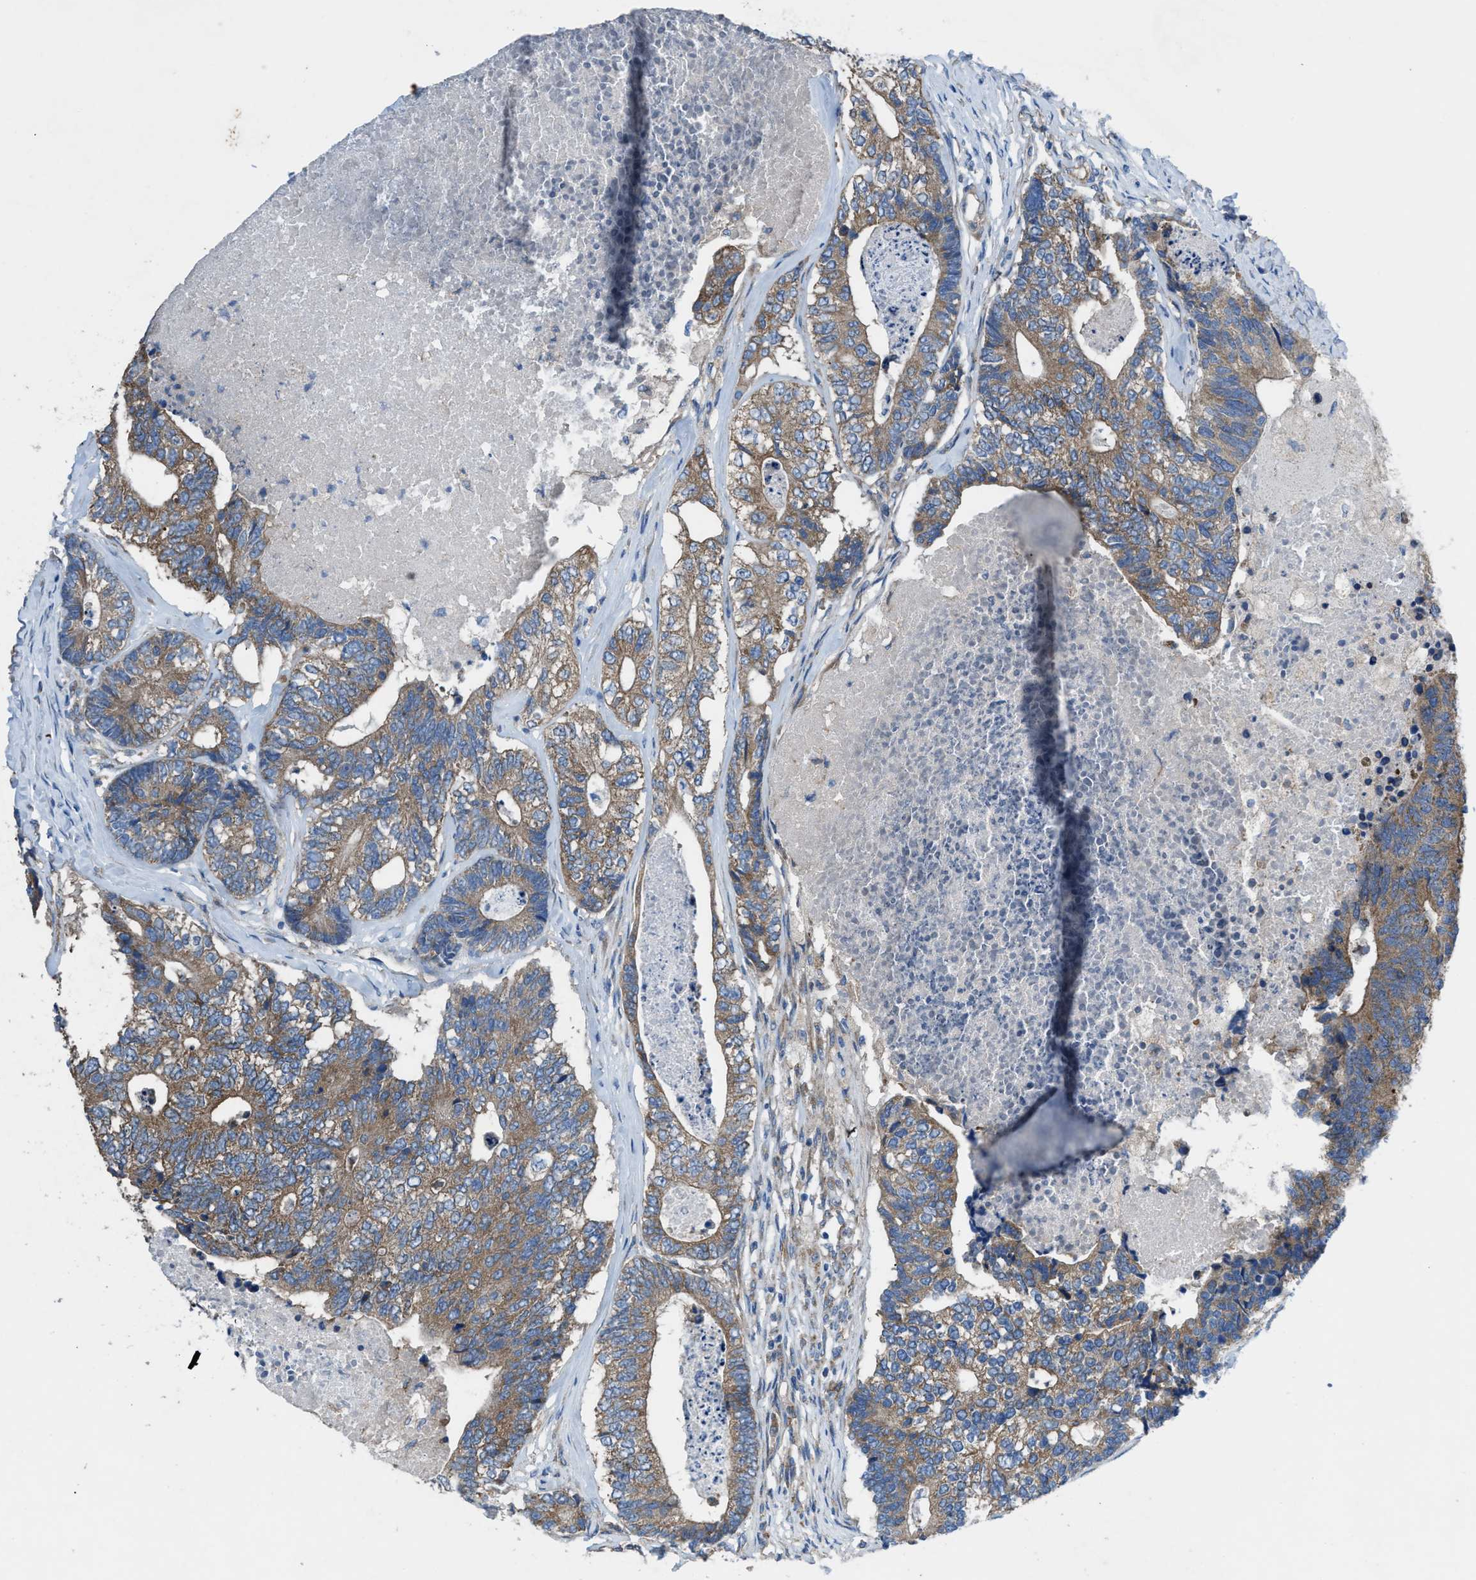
{"staining": {"intensity": "moderate", "quantity": ">75%", "location": "cytoplasmic/membranous"}, "tissue": "colorectal cancer", "cell_type": "Tumor cells", "image_type": "cancer", "snomed": [{"axis": "morphology", "description": "Adenocarcinoma, NOS"}, {"axis": "topography", "description": "Colon"}], "caption": "Immunohistochemical staining of colorectal cancer shows moderate cytoplasmic/membranous protein positivity in approximately >75% of tumor cells. The staining is performed using DAB (3,3'-diaminobenzidine) brown chromogen to label protein expression. The nuclei are counter-stained blue using hematoxylin.", "gene": "DOLPP1", "patient": {"sex": "female", "age": 67}}